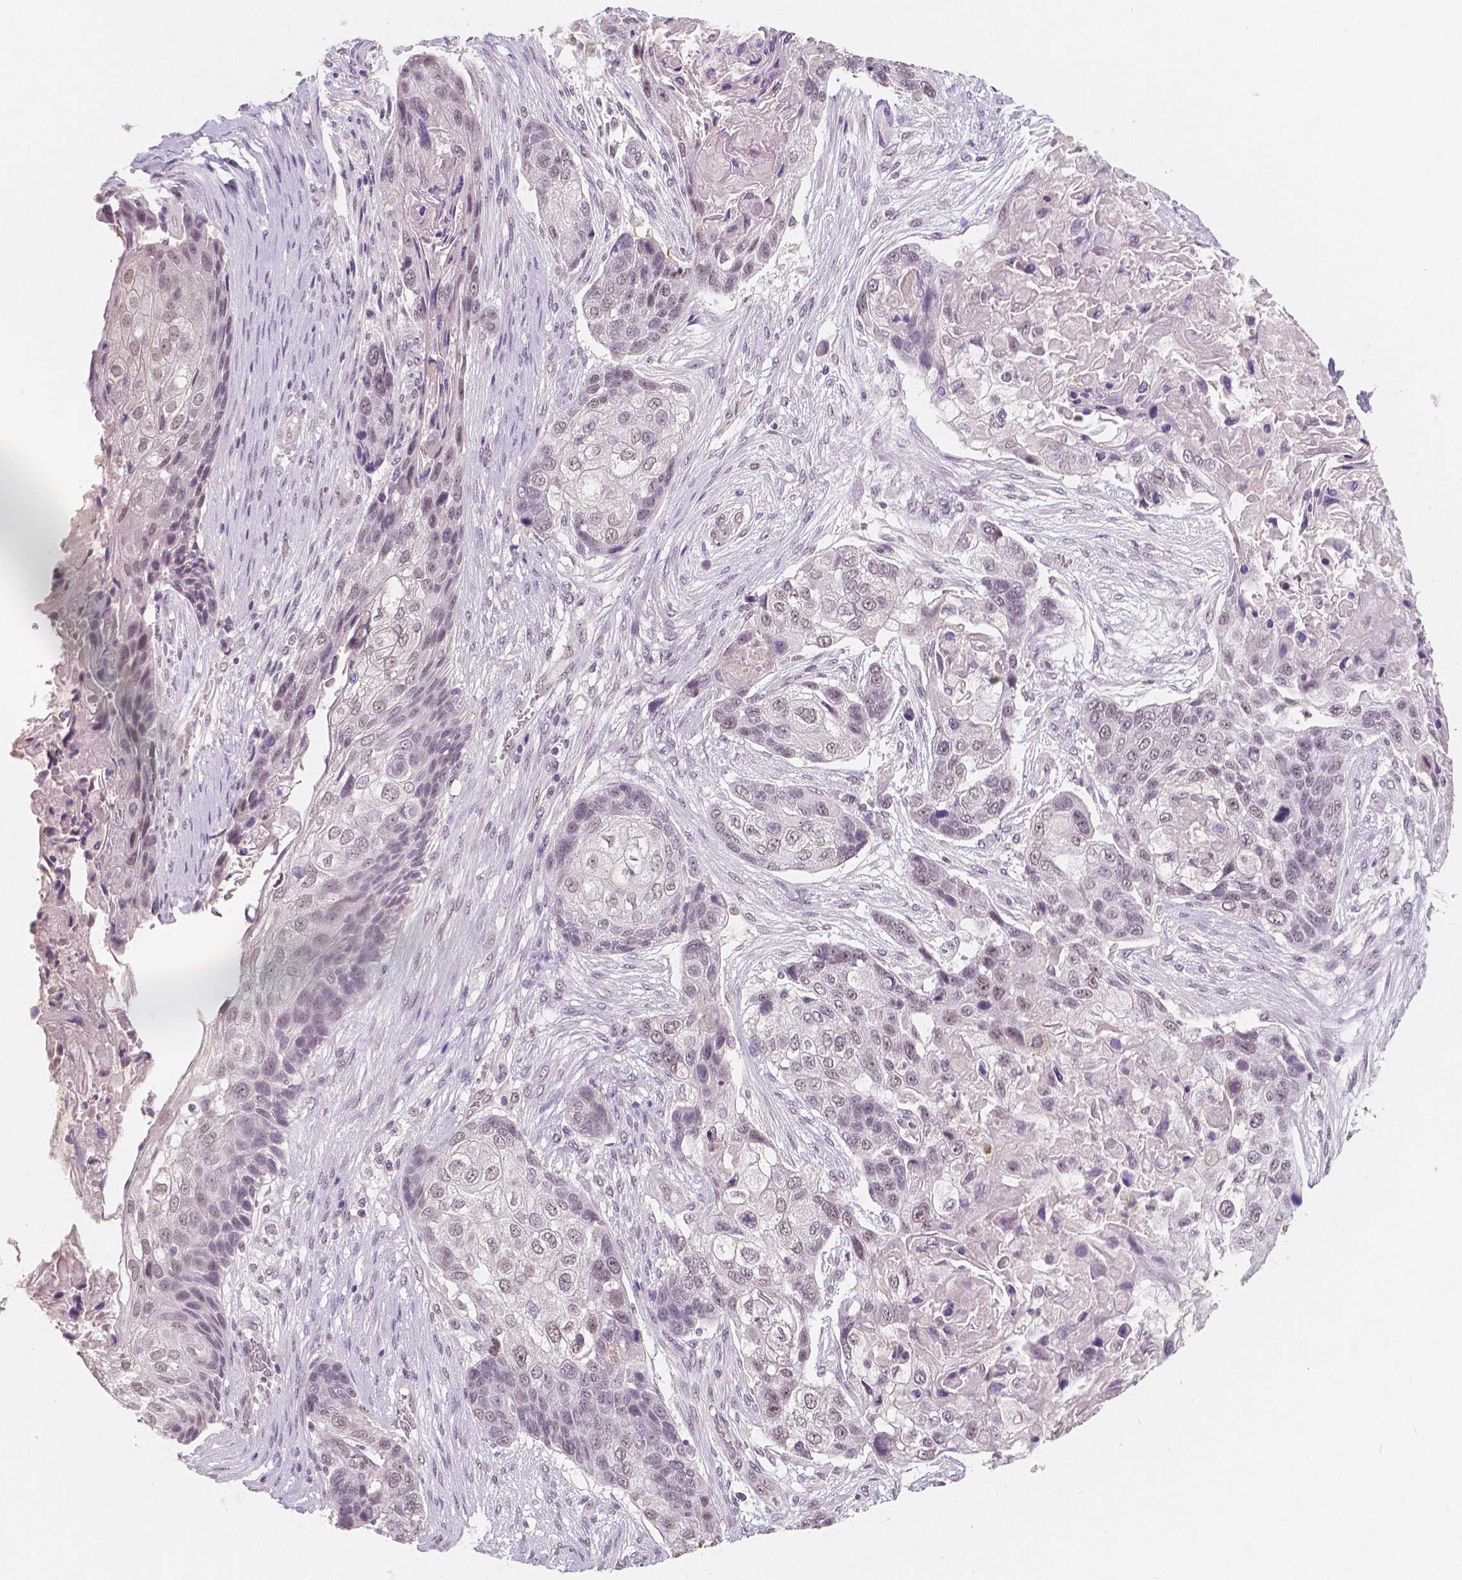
{"staining": {"intensity": "negative", "quantity": "none", "location": "none"}, "tissue": "lung cancer", "cell_type": "Tumor cells", "image_type": "cancer", "snomed": [{"axis": "morphology", "description": "Squamous cell carcinoma, NOS"}, {"axis": "topography", "description": "Lung"}], "caption": "An immunohistochemistry (IHC) micrograph of lung cancer is shown. There is no staining in tumor cells of lung cancer.", "gene": "NOLC1", "patient": {"sex": "male", "age": 69}}